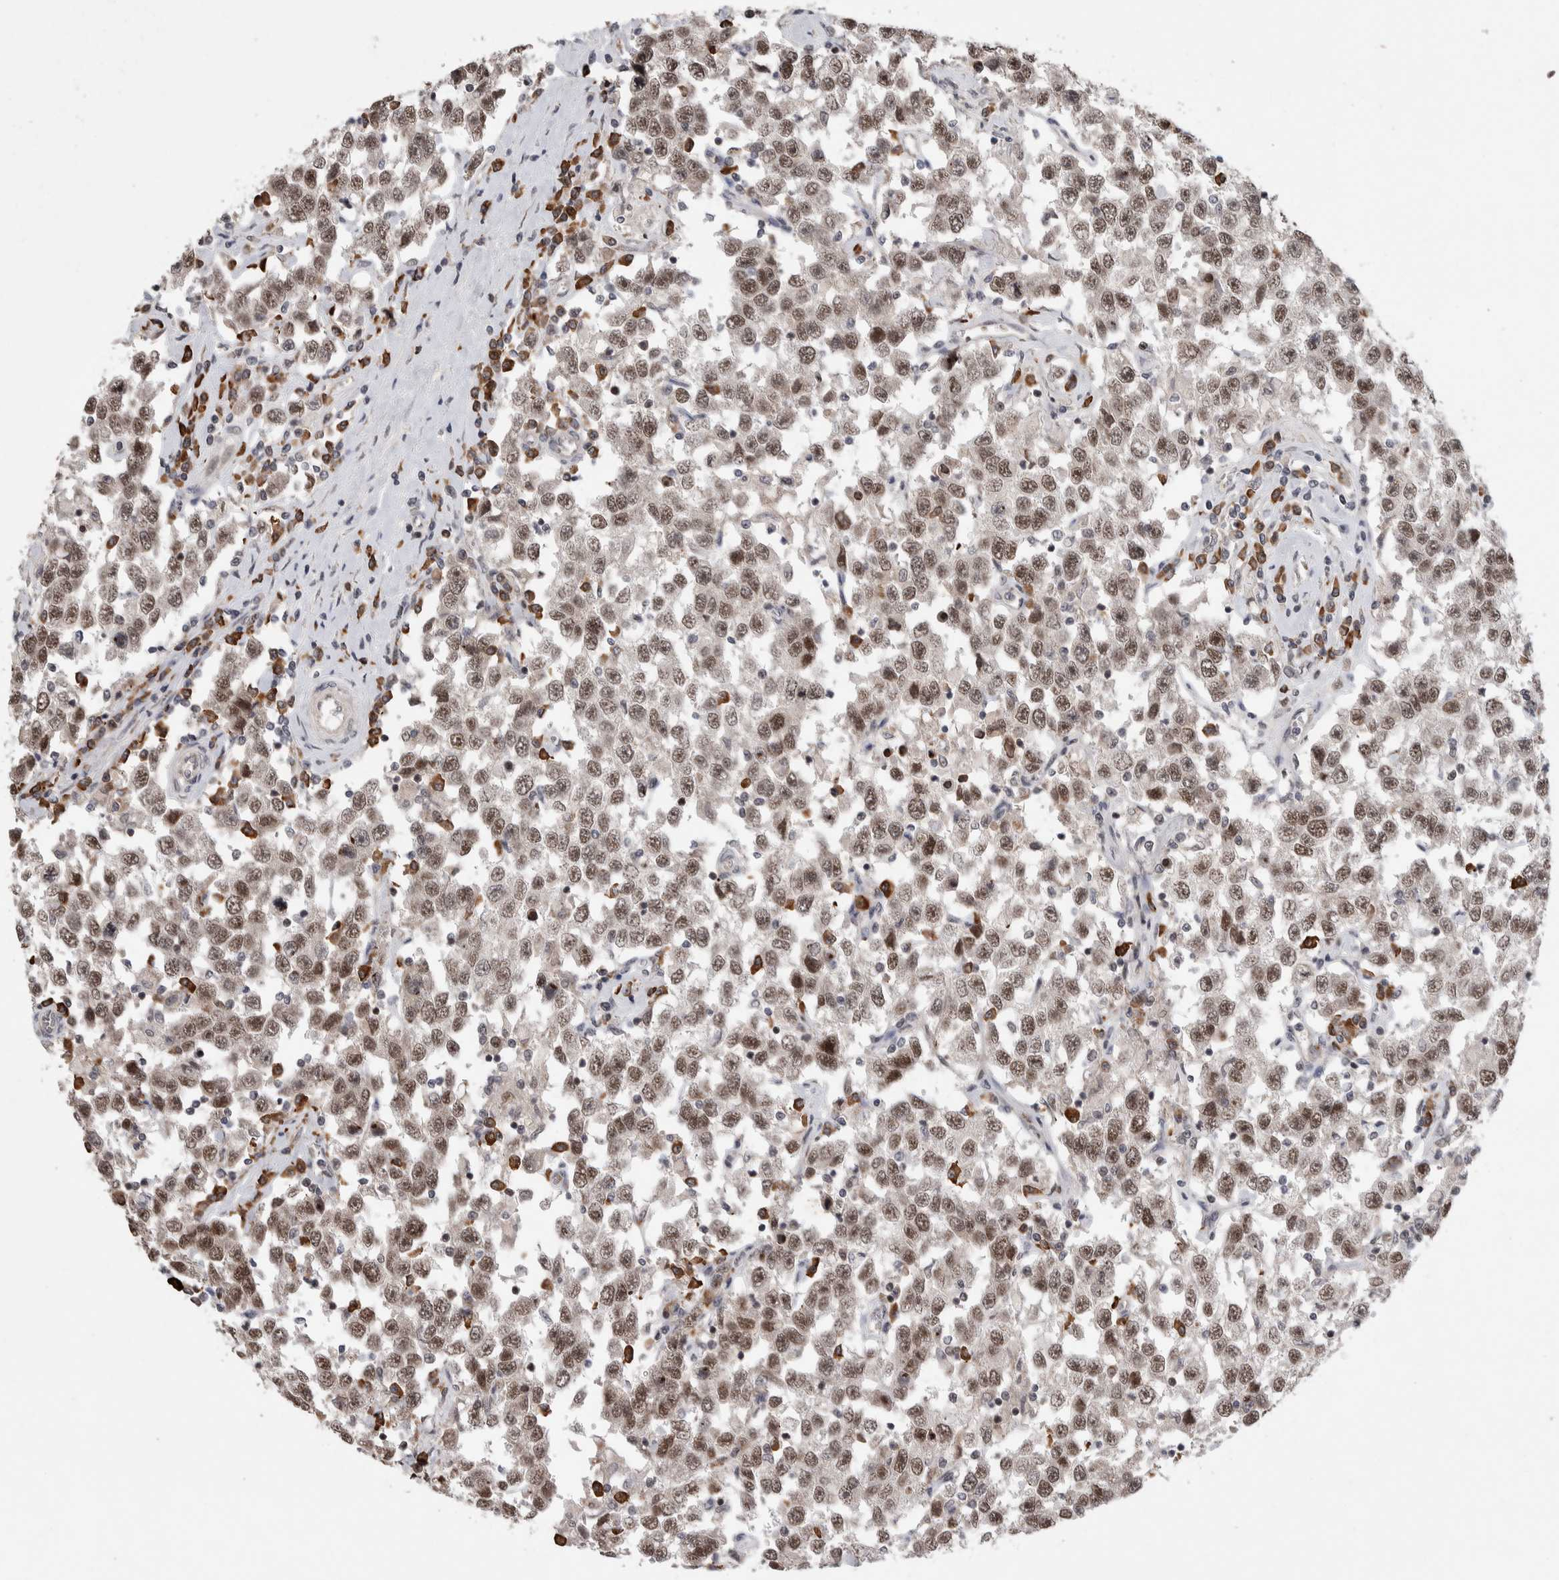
{"staining": {"intensity": "moderate", "quantity": ">75%", "location": "nuclear"}, "tissue": "testis cancer", "cell_type": "Tumor cells", "image_type": "cancer", "snomed": [{"axis": "morphology", "description": "Seminoma, NOS"}, {"axis": "topography", "description": "Testis"}], "caption": "DAB immunohistochemical staining of human testis cancer demonstrates moderate nuclear protein staining in about >75% of tumor cells. The protein of interest is shown in brown color, while the nuclei are stained blue.", "gene": "ZNF592", "patient": {"sex": "male", "age": 41}}